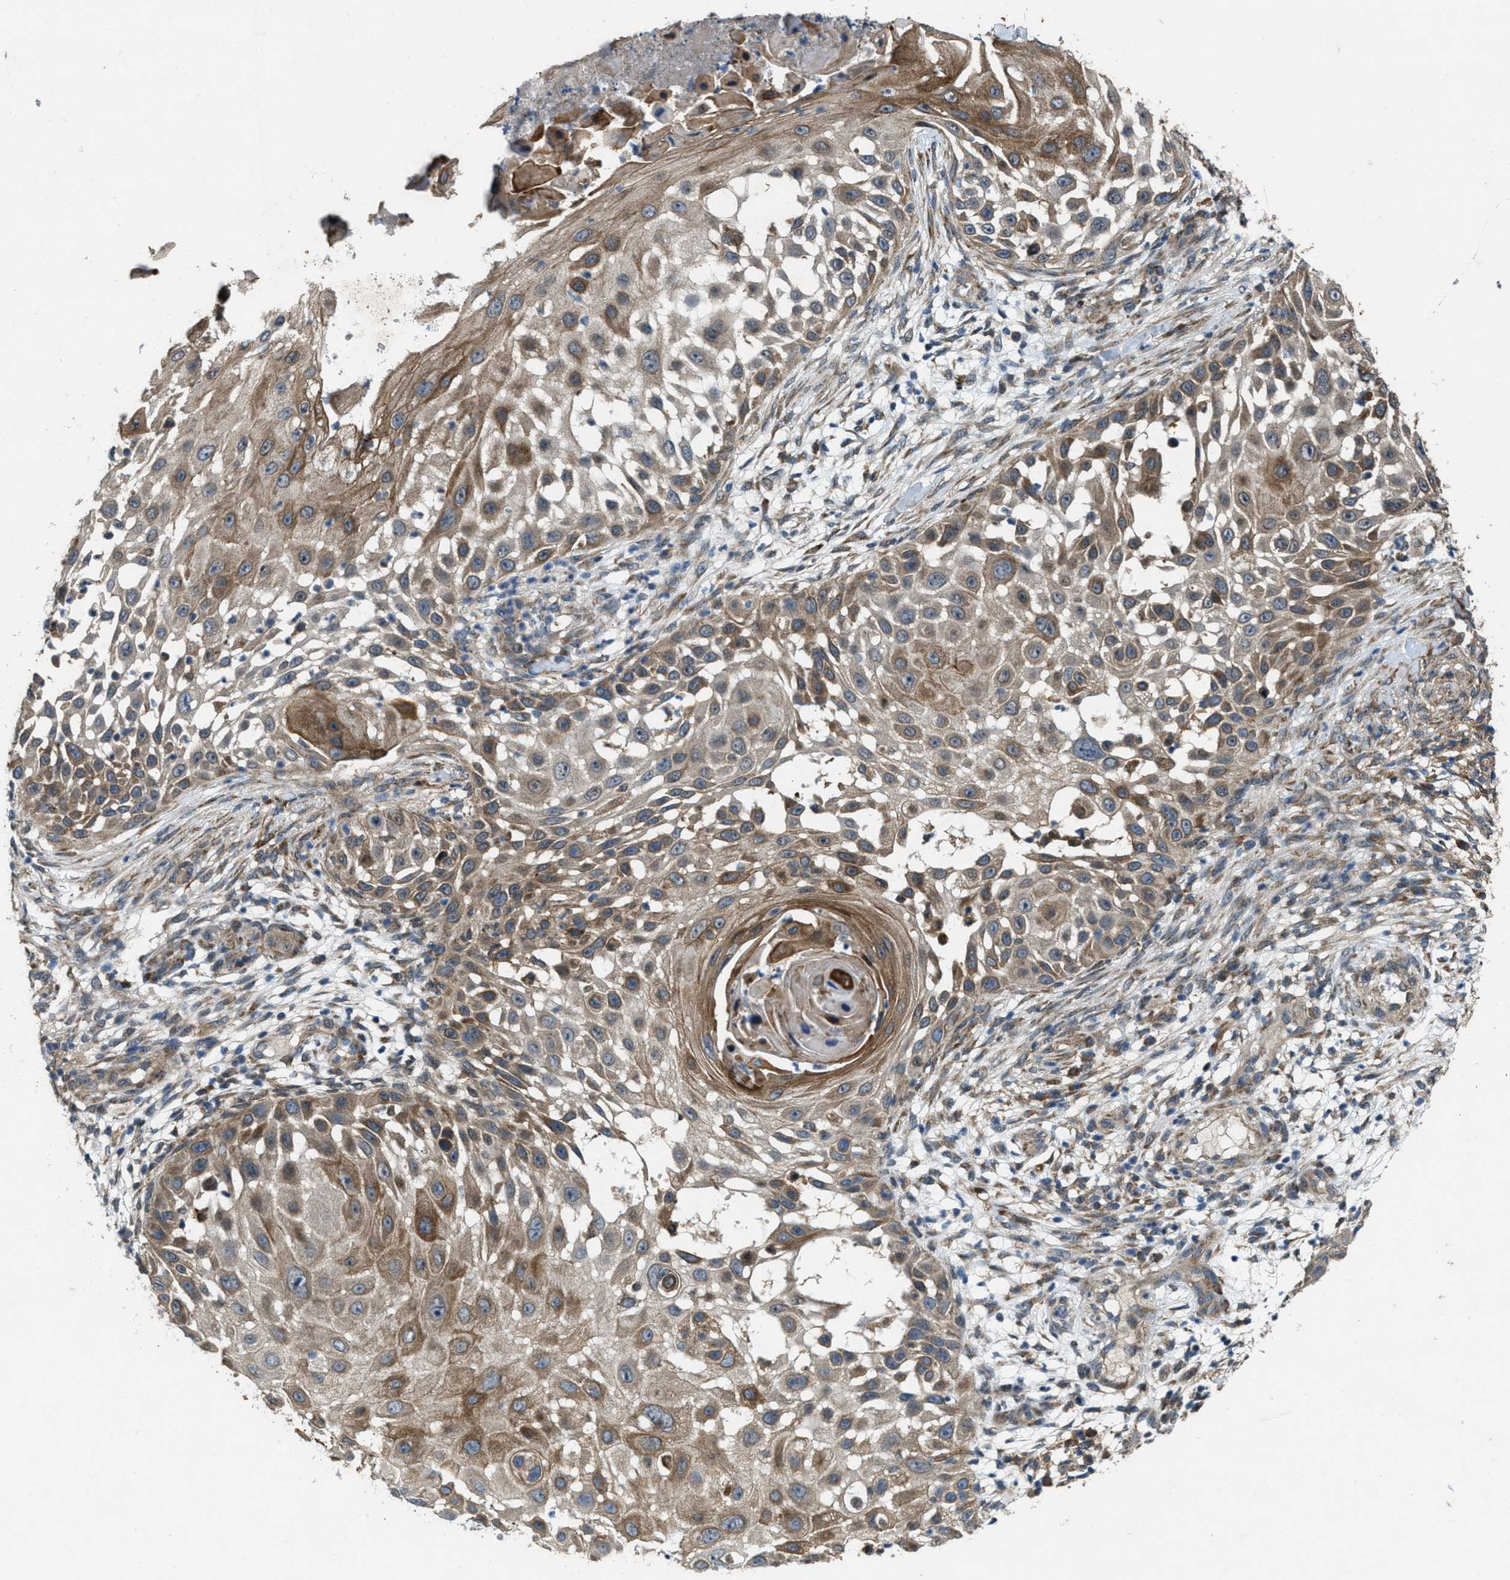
{"staining": {"intensity": "moderate", "quantity": ">75%", "location": "cytoplasmic/membranous"}, "tissue": "skin cancer", "cell_type": "Tumor cells", "image_type": "cancer", "snomed": [{"axis": "morphology", "description": "Squamous cell carcinoma, NOS"}, {"axis": "topography", "description": "Skin"}], "caption": "Brown immunohistochemical staining in human skin cancer (squamous cell carcinoma) reveals moderate cytoplasmic/membranous expression in about >75% of tumor cells.", "gene": "LRRC72", "patient": {"sex": "female", "age": 44}}